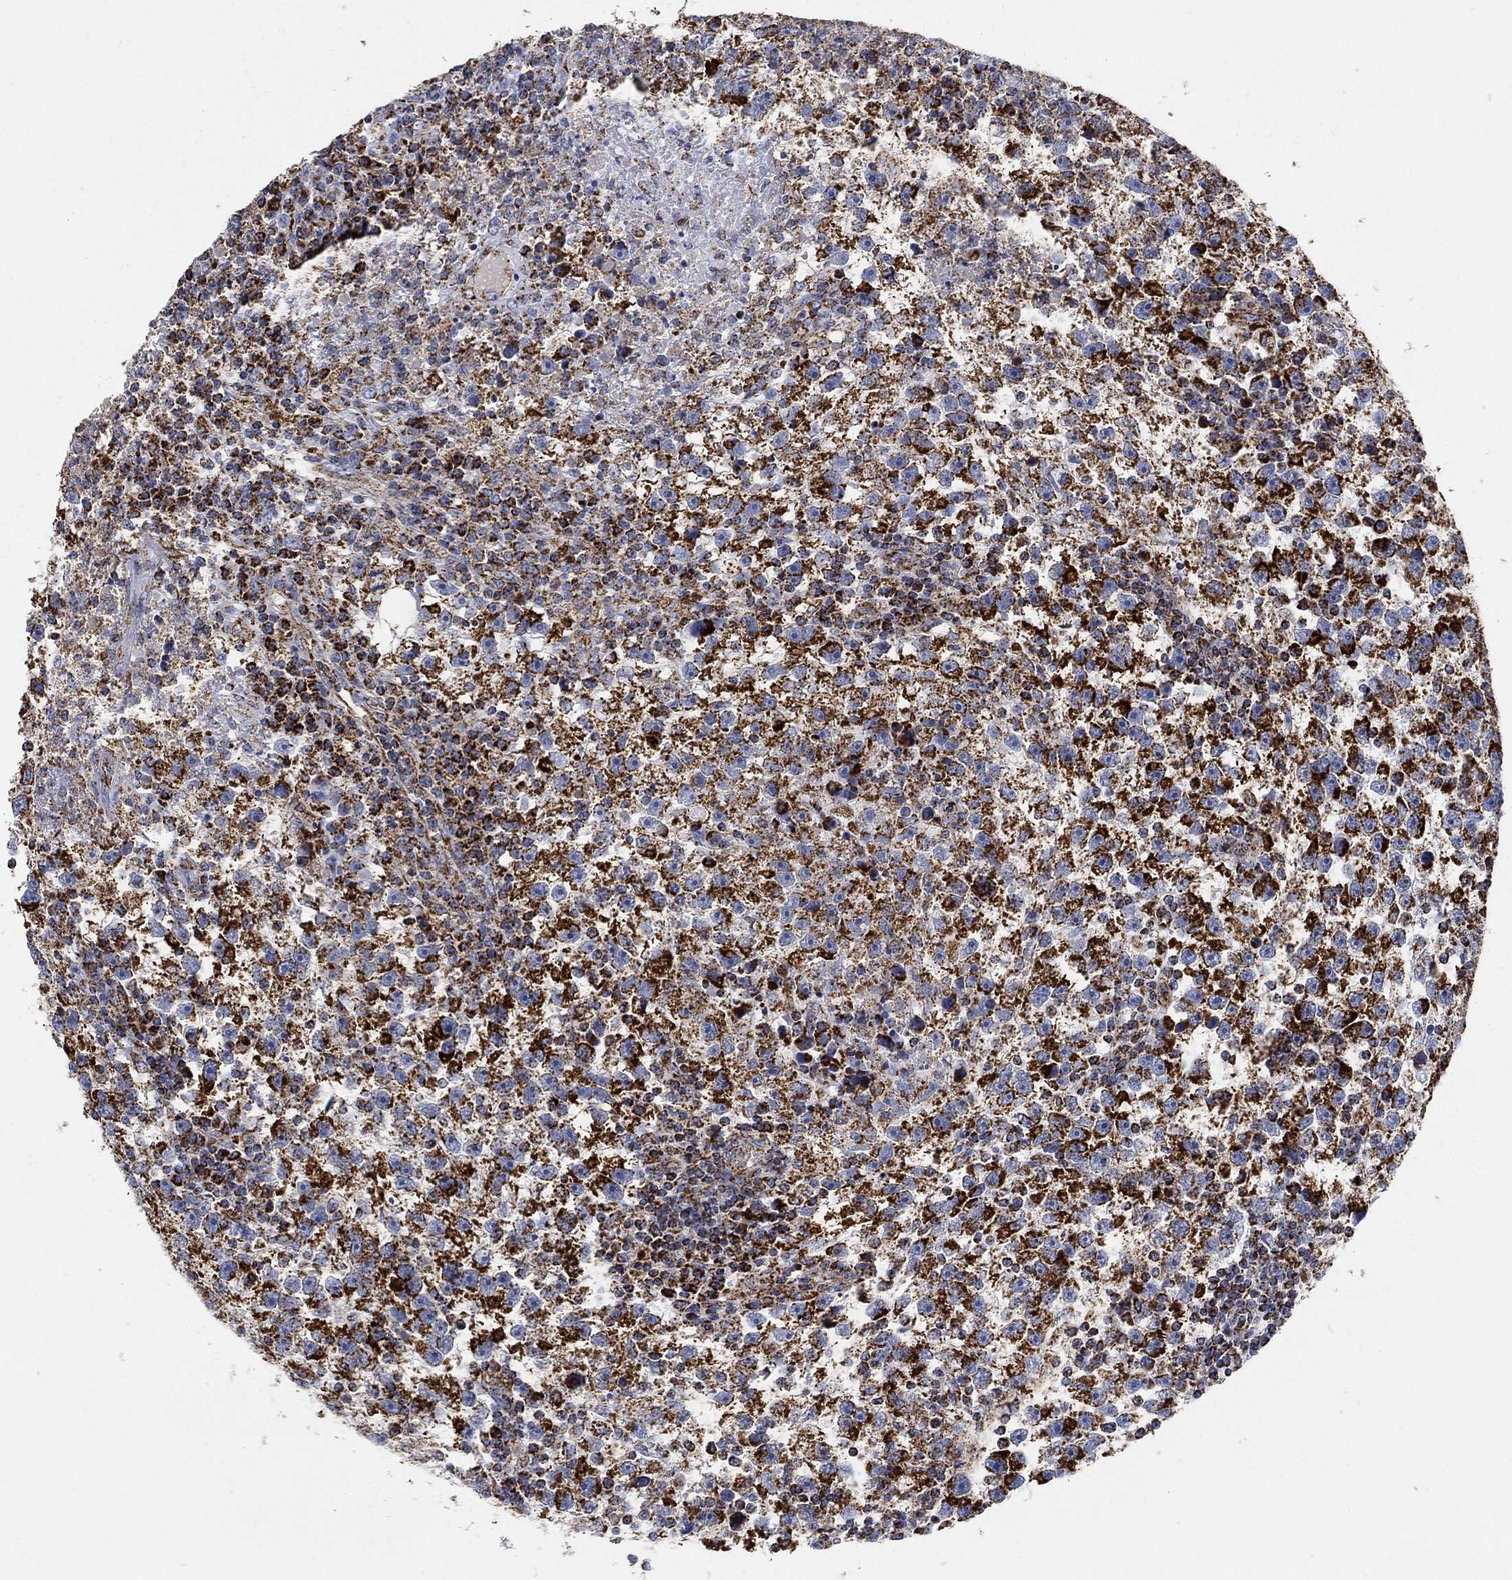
{"staining": {"intensity": "strong", "quantity": ">75%", "location": "cytoplasmic/membranous"}, "tissue": "testis cancer", "cell_type": "Tumor cells", "image_type": "cancer", "snomed": [{"axis": "morphology", "description": "Seminoma, NOS"}, {"axis": "topography", "description": "Testis"}], "caption": "This is an image of immunohistochemistry (IHC) staining of testis cancer, which shows strong staining in the cytoplasmic/membranous of tumor cells.", "gene": "NDUFS3", "patient": {"sex": "male", "age": 47}}